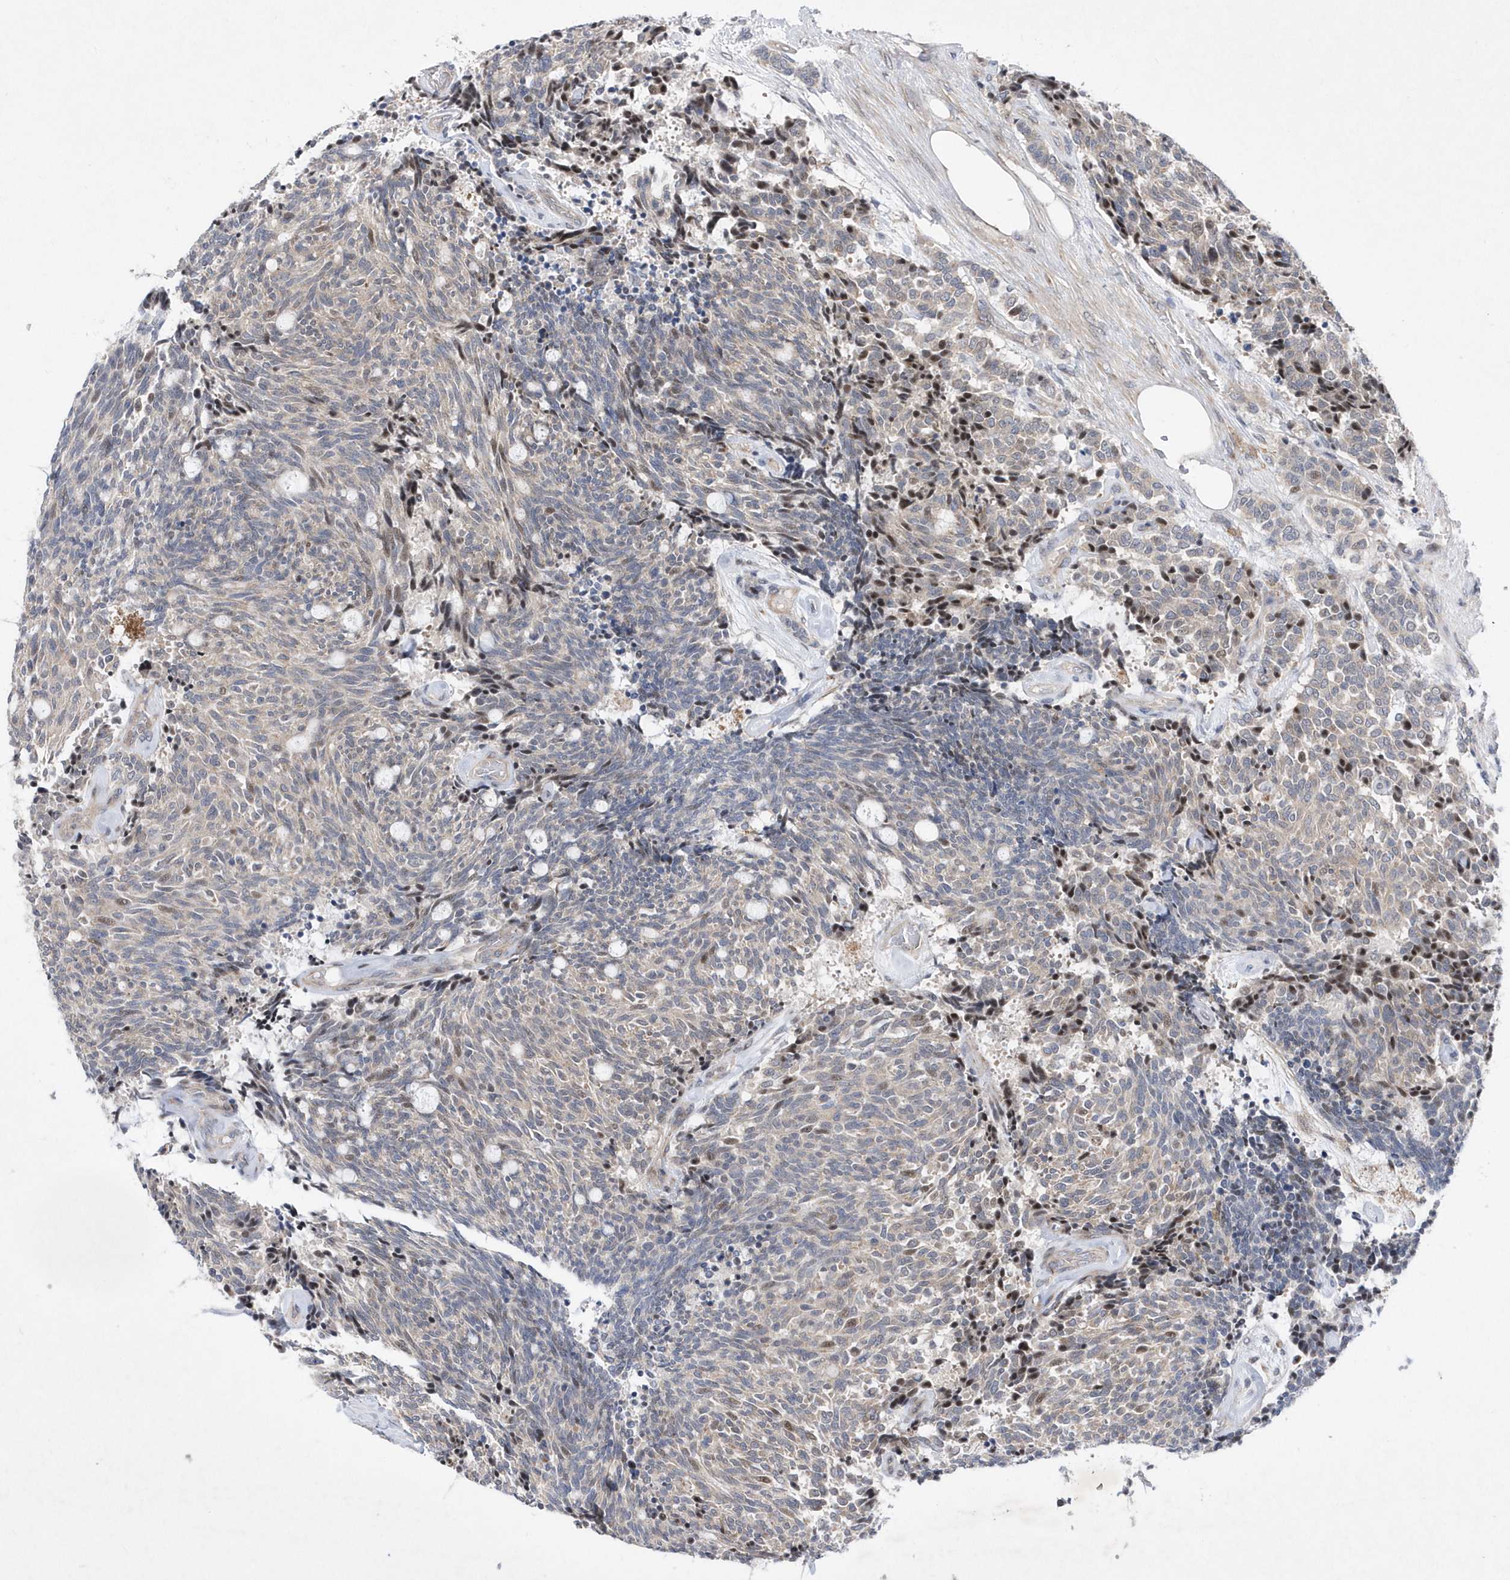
{"staining": {"intensity": "moderate", "quantity": "<25%", "location": "nuclear"}, "tissue": "carcinoid", "cell_type": "Tumor cells", "image_type": "cancer", "snomed": [{"axis": "morphology", "description": "Carcinoid, malignant, NOS"}, {"axis": "topography", "description": "Pancreas"}], "caption": "IHC staining of carcinoid (malignant), which reveals low levels of moderate nuclear staining in approximately <25% of tumor cells indicating moderate nuclear protein staining. The staining was performed using DAB (brown) for protein detection and nuclei were counterstained in hematoxylin (blue).", "gene": "LONRF2", "patient": {"sex": "female", "age": 54}}